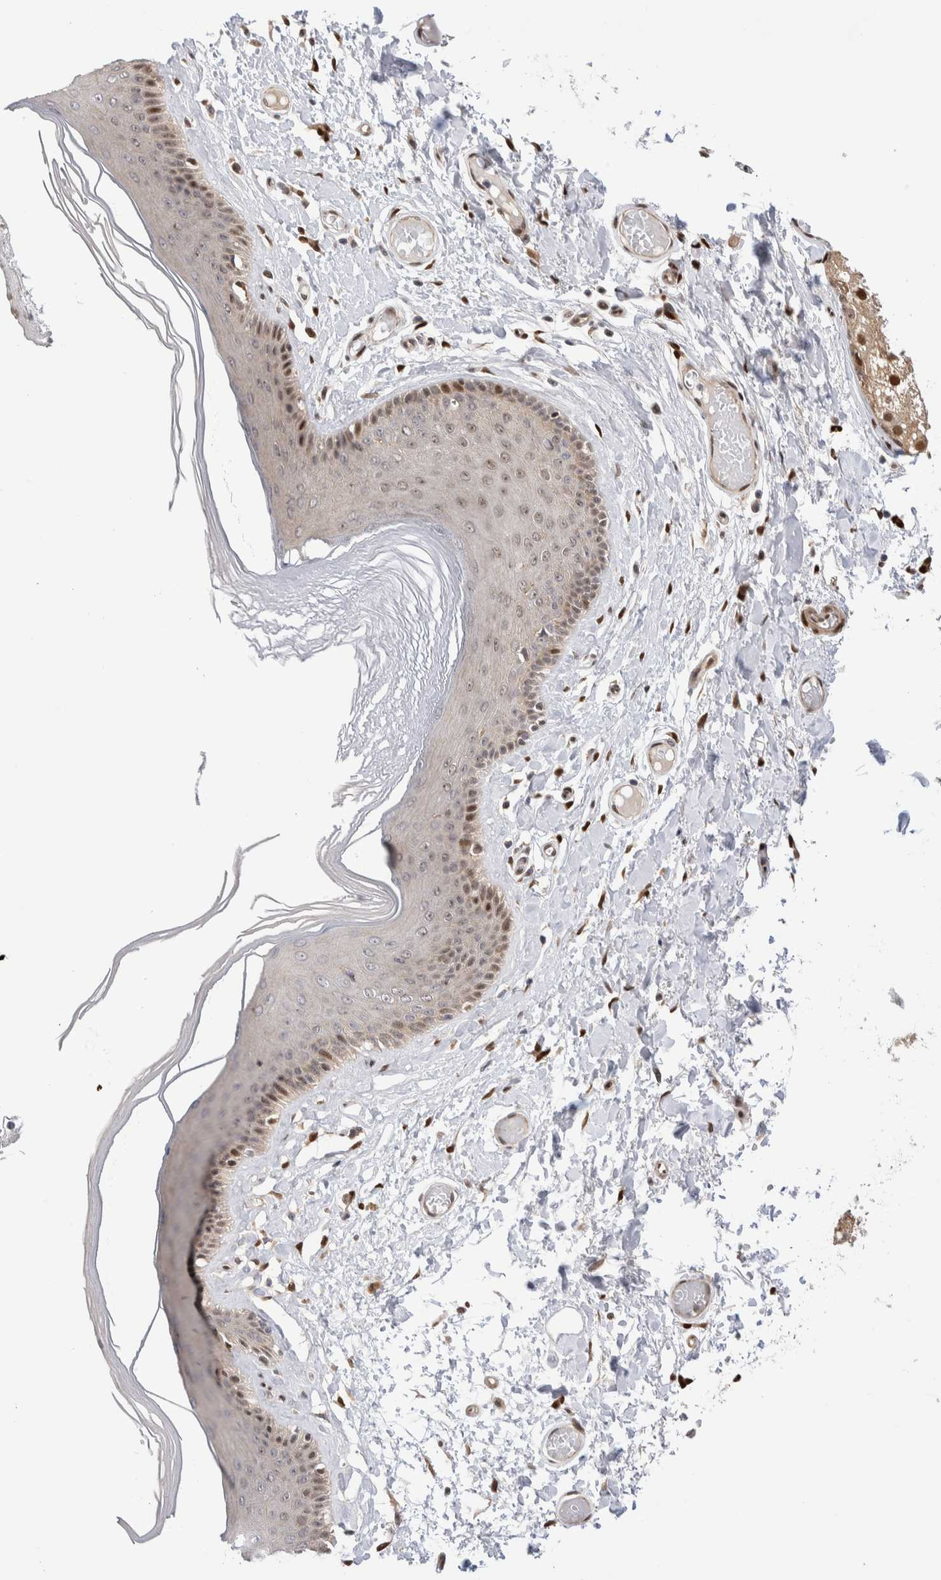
{"staining": {"intensity": "moderate", "quantity": ">75%", "location": "nuclear"}, "tissue": "skin", "cell_type": "Epidermal cells", "image_type": "normal", "snomed": [{"axis": "morphology", "description": "Normal tissue, NOS"}, {"axis": "topography", "description": "Vulva"}], "caption": "Skin stained for a protein displays moderate nuclear positivity in epidermal cells. (brown staining indicates protein expression, while blue staining denotes nuclei).", "gene": "NSMAF", "patient": {"sex": "female", "age": 73}}